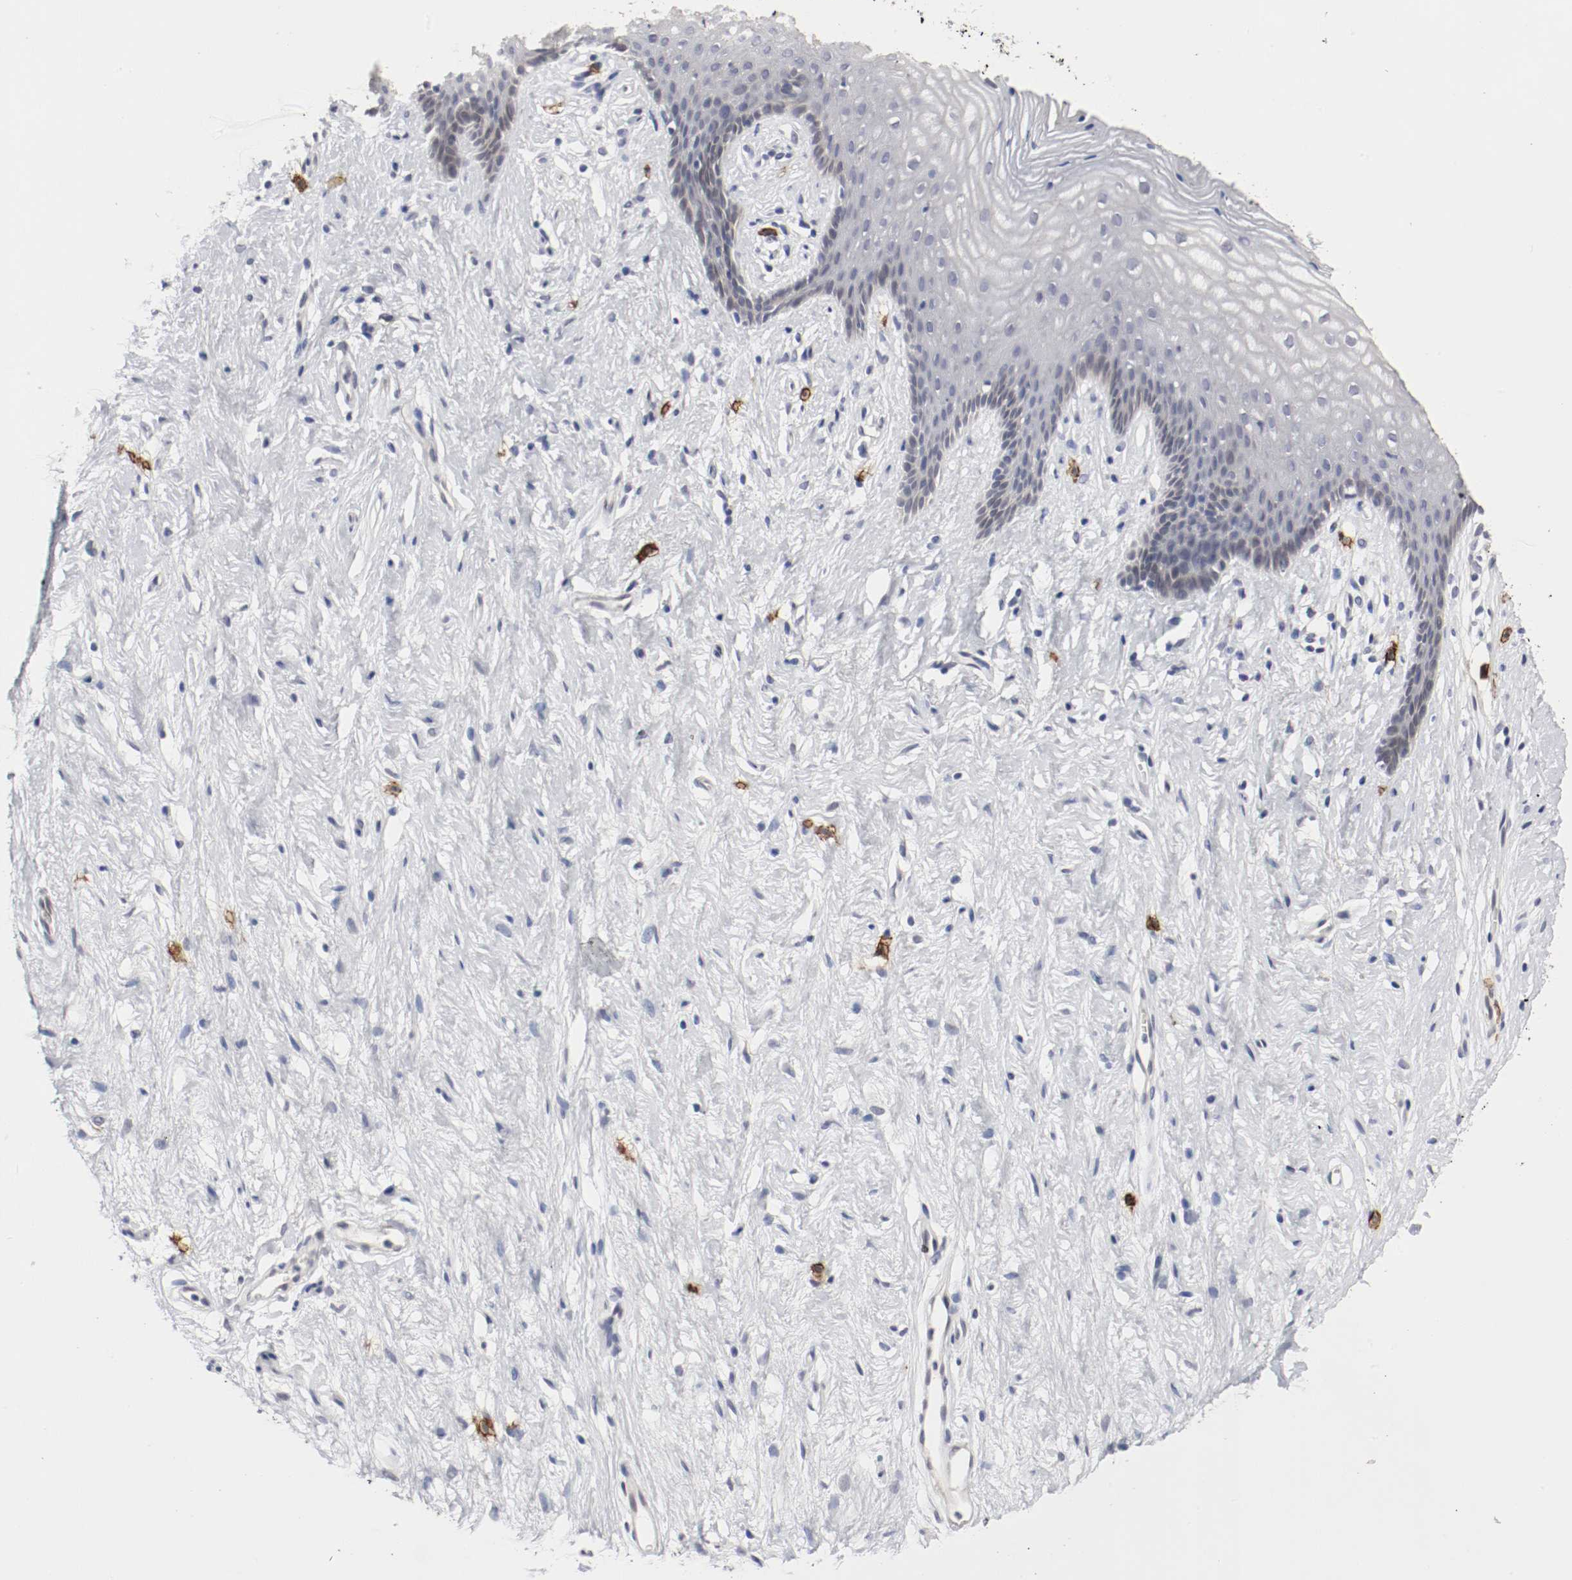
{"staining": {"intensity": "negative", "quantity": "none", "location": "none"}, "tissue": "vagina", "cell_type": "Squamous epithelial cells", "image_type": "normal", "snomed": [{"axis": "morphology", "description": "Normal tissue, NOS"}, {"axis": "topography", "description": "Vagina"}], "caption": "A high-resolution photomicrograph shows immunohistochemistry staining of normal vagina, which shows no significant expression in squamous epithelial cells.", "gene": "KIT", "patient": {"sex": "female", "age": 44}}